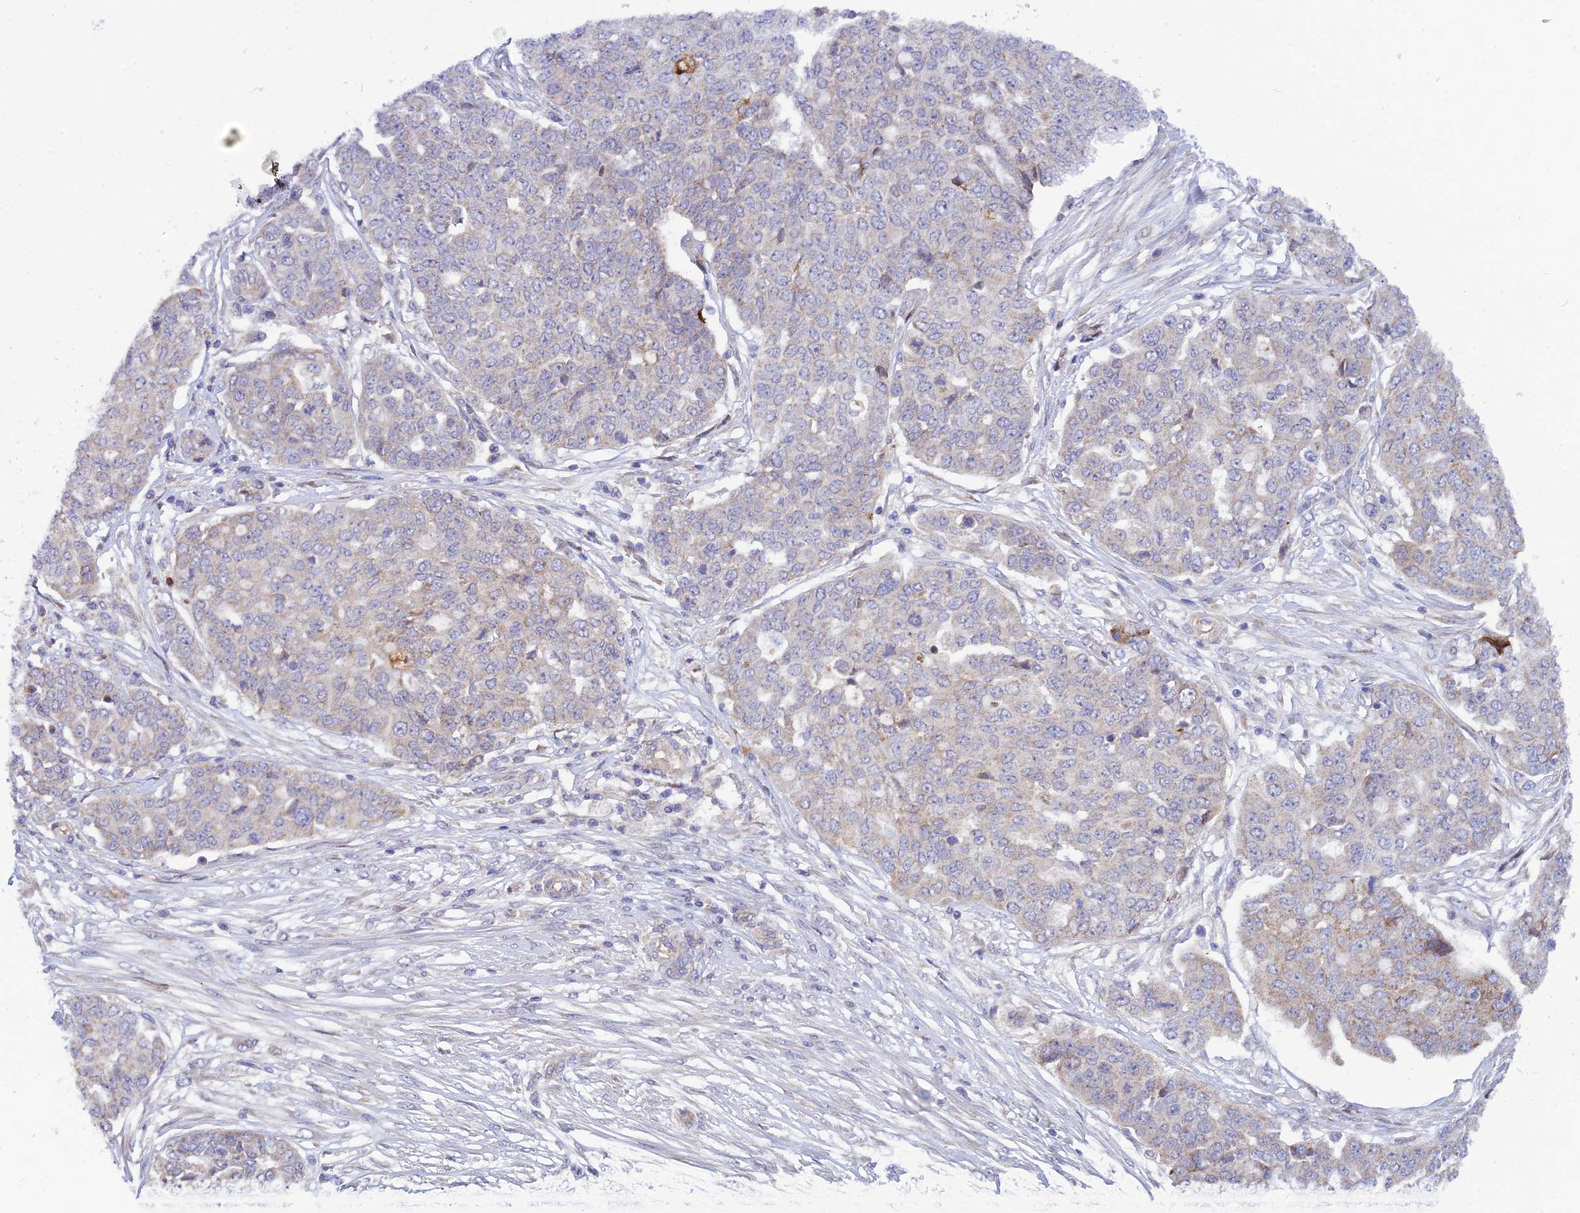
{"staining": {"intensity": "negative", "quantity": "none", "location": "none"}, "tissue": "ovarian cancer", "cell_type": "Tumor cells", "image_type": "cancer", "snomed": [{"axis": "morphology", "description": "Cystadenocarcinoma, serous, NOS"}, {"axis": "topography", "description": "Soft tissue"}, {"axis": "topography", "description": "Ovary"}], "caption": "High power microscopy micrograph of an IHC micrograph of ovarian serous cystadenocarcinoma, revealing no significant expression in tumor cells.", "gene": "TRIM43B", "patient": {"sex": "female", "age": 57}}